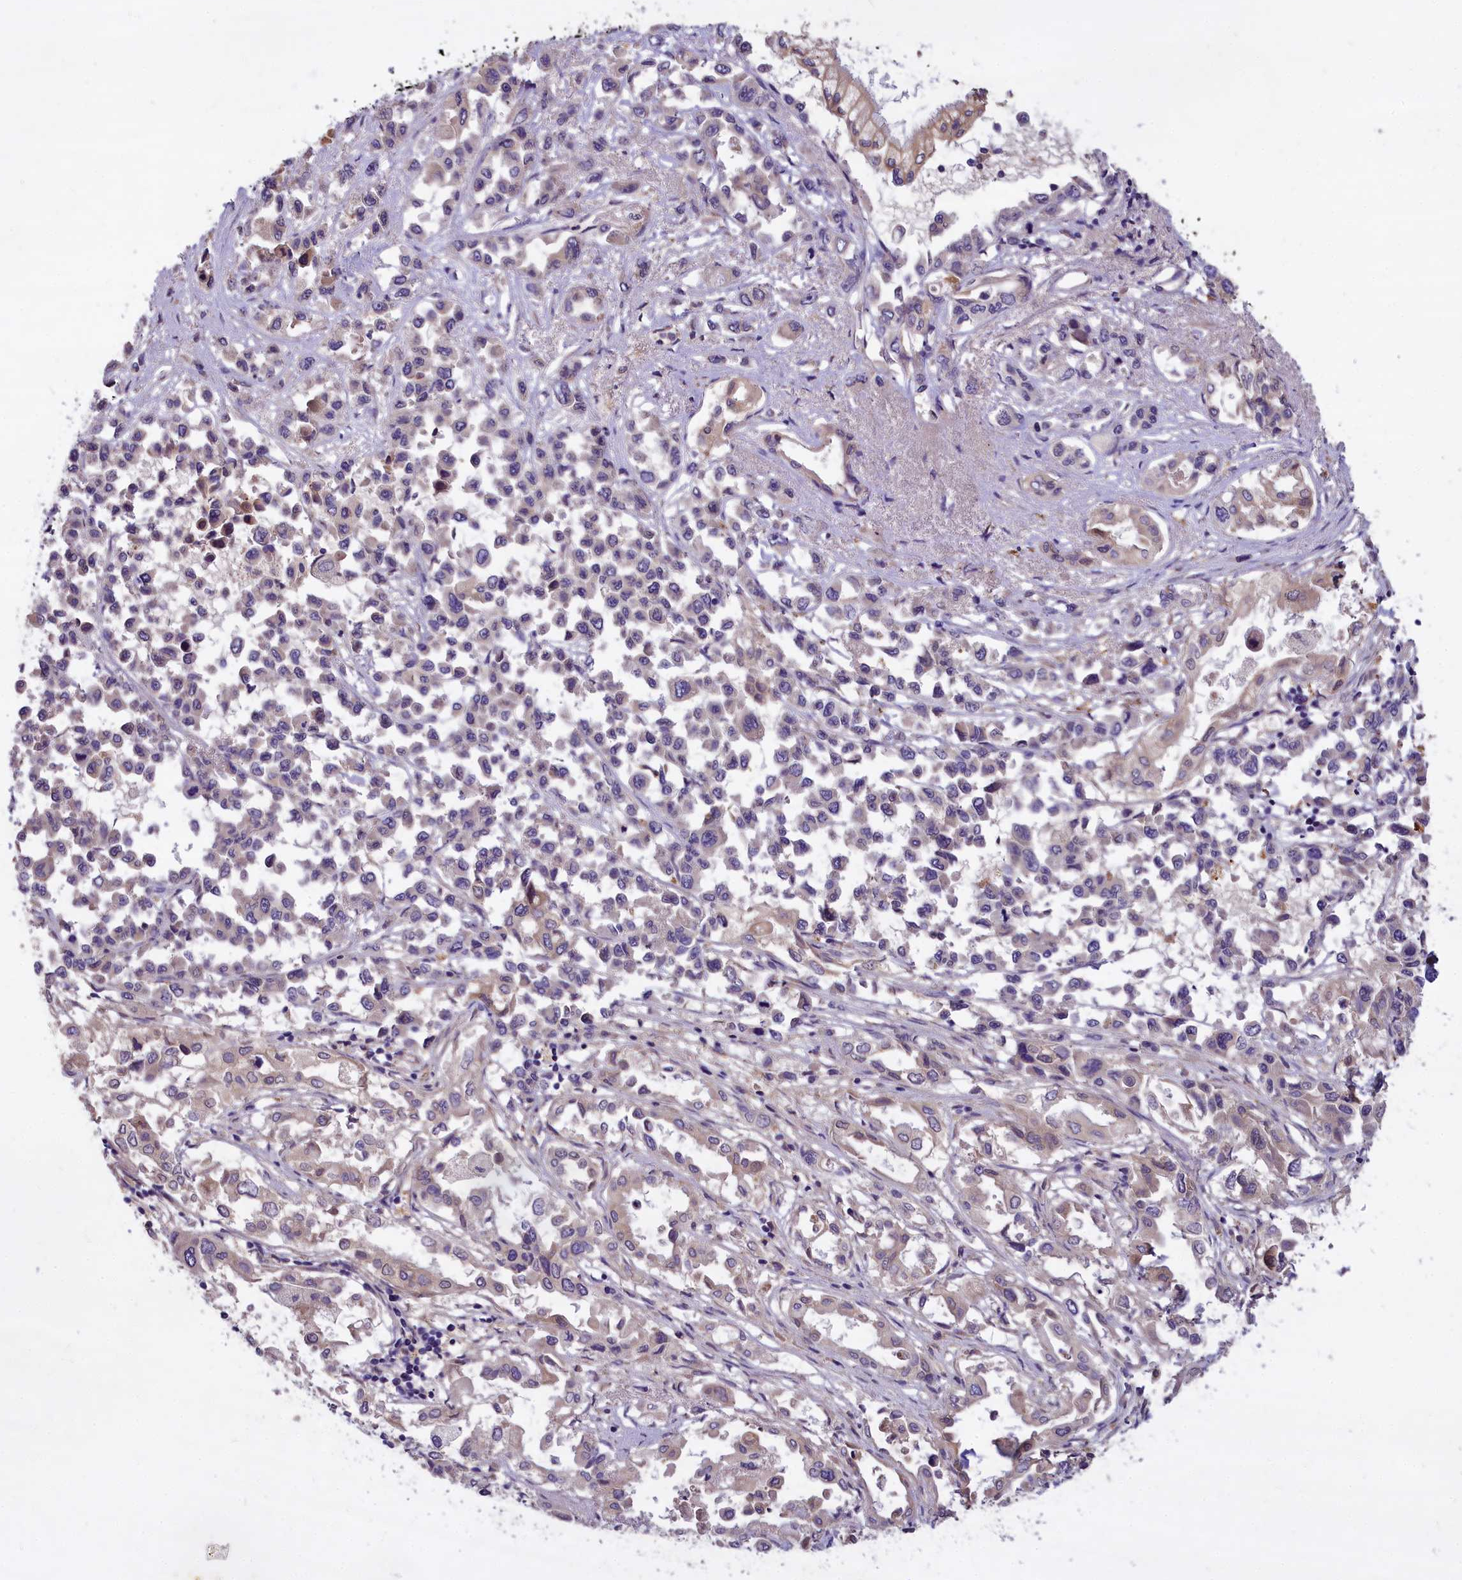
{"staining": {"intensity": "weak", "quantity": "<25%", "location": "cytoplasmic/membranous"}, "tissue": "pancreatic cancer", "cell_type": "Tumor cells", "image_type": "cancer", "snomed": [{"axis": "morphology", "description": "Adenocarcinoma, NOS"}, {"axis": "topography", "description": "Pancreas"}], "caption": "This is a histopathology image of immunohistochemistry staining of pancreatic cancer (adenocarcinoma), which shows no staining in tumor cells.", "gene": "MEMO1", "patient": {"sex": "male", "age": 92}}